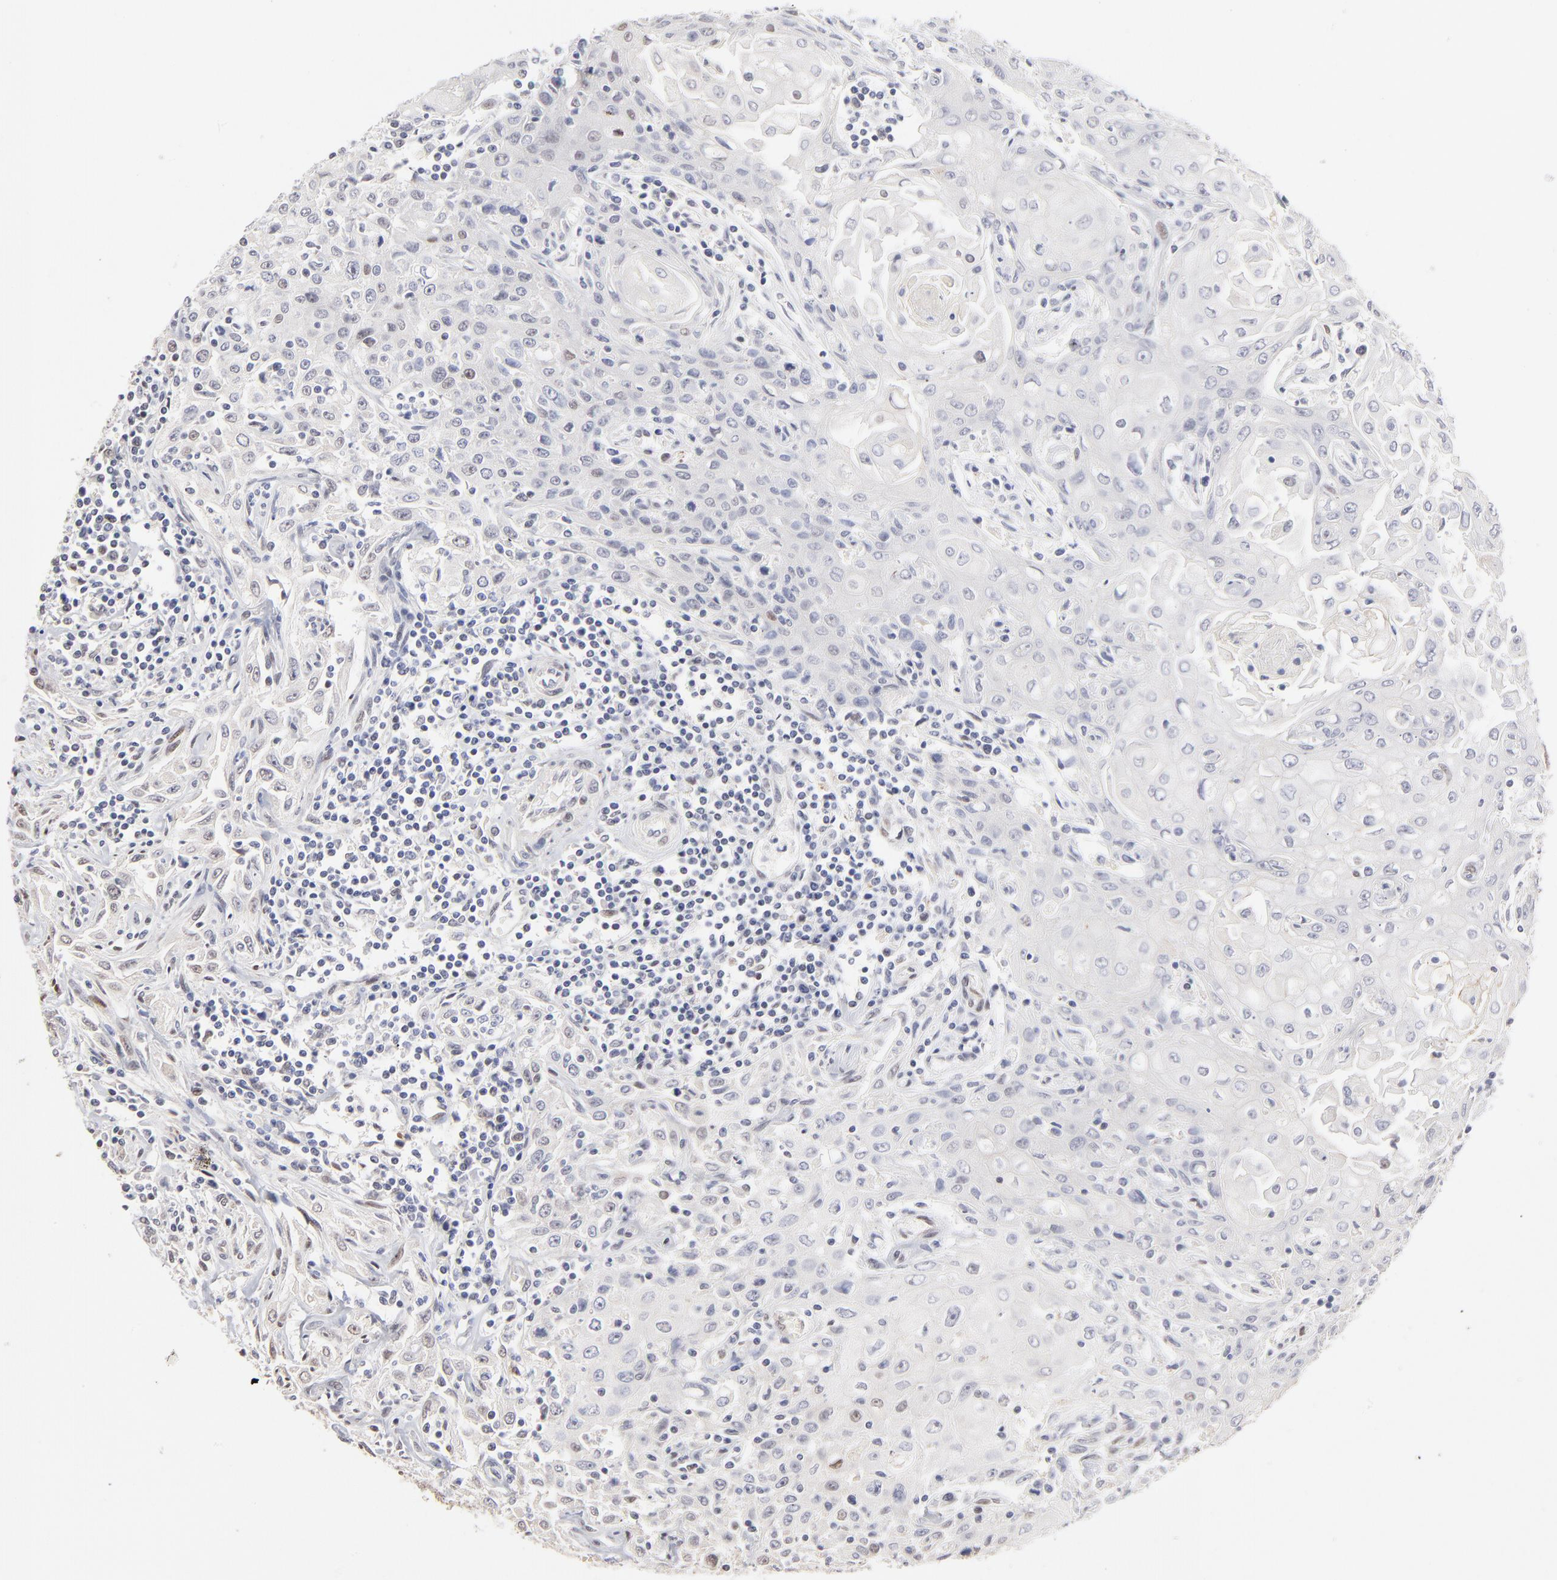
{"staining": {"intensity": "negative", "quantity": "none", "location": "none"}, "tissue": "head and neck cancer", "cell_type": "Tumor cells", "image_type": "cancer", "snomed": [{"axis": "morphology", "description": "Squamous cell carcinoma, NOS"}, {"axis": "topography", "description": "Oral tissue"}, {"axis": "topography", "description": "Head-Neck"}], "caption": "There is no significant staining in tumor cells of head and neck cancer.", "gene": "RBM3", "patient": {"sex": "female", "age": 76}}